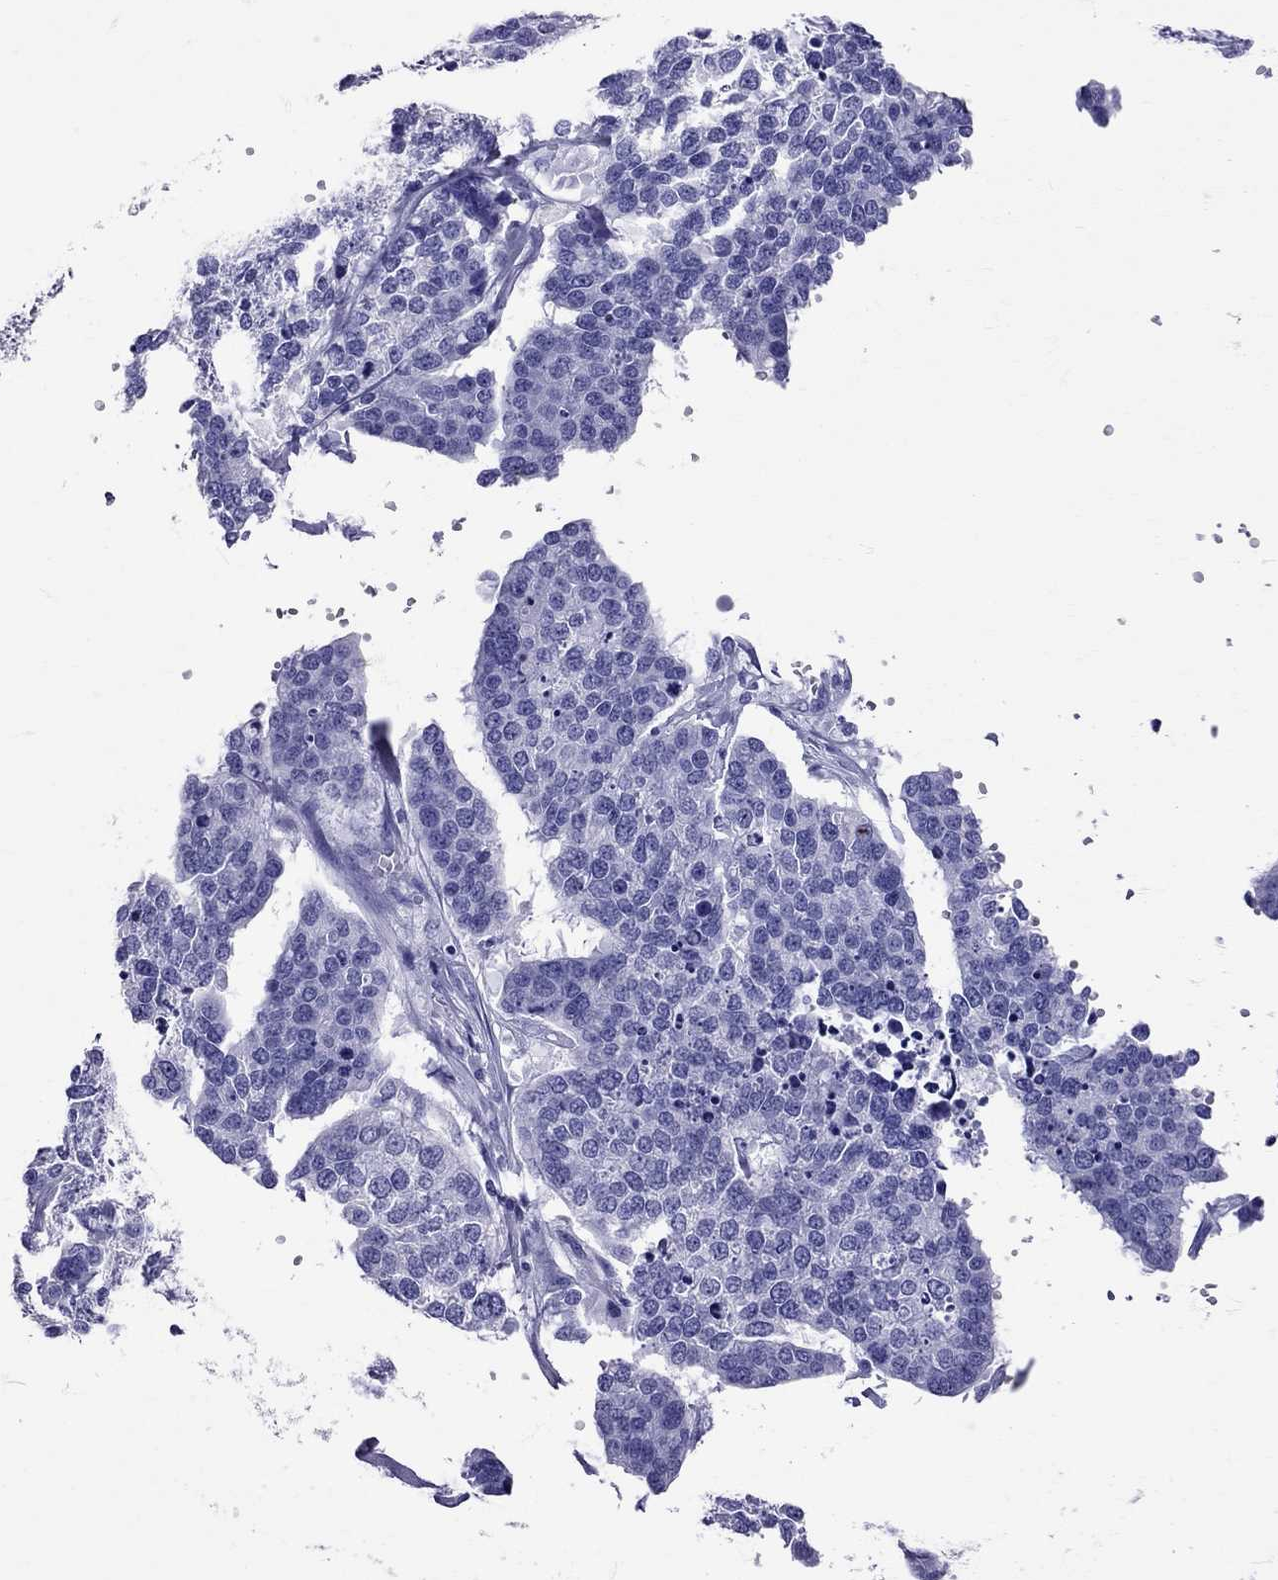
{"staining": {"intensity": "negative", "quantity": "none", "location": "none"}, "tissue": "ovarian cancer", "cell_type": "Tumor cells", "image_type": "cancer", "snomed": [{"axis": "morphology", "description": "Carcinoma, endometroid"}, {"axis": "topography", "description": "Ovary"}], "caption": "This micrograph is of endometroid carcinoma (ovarian) stained with IHC to label a protein in brown with the nuclei are counter-stained blue. There is no positivity in tumor cells.", "gene": "AVP", "patient": {"sex": "female", "age": 65}}